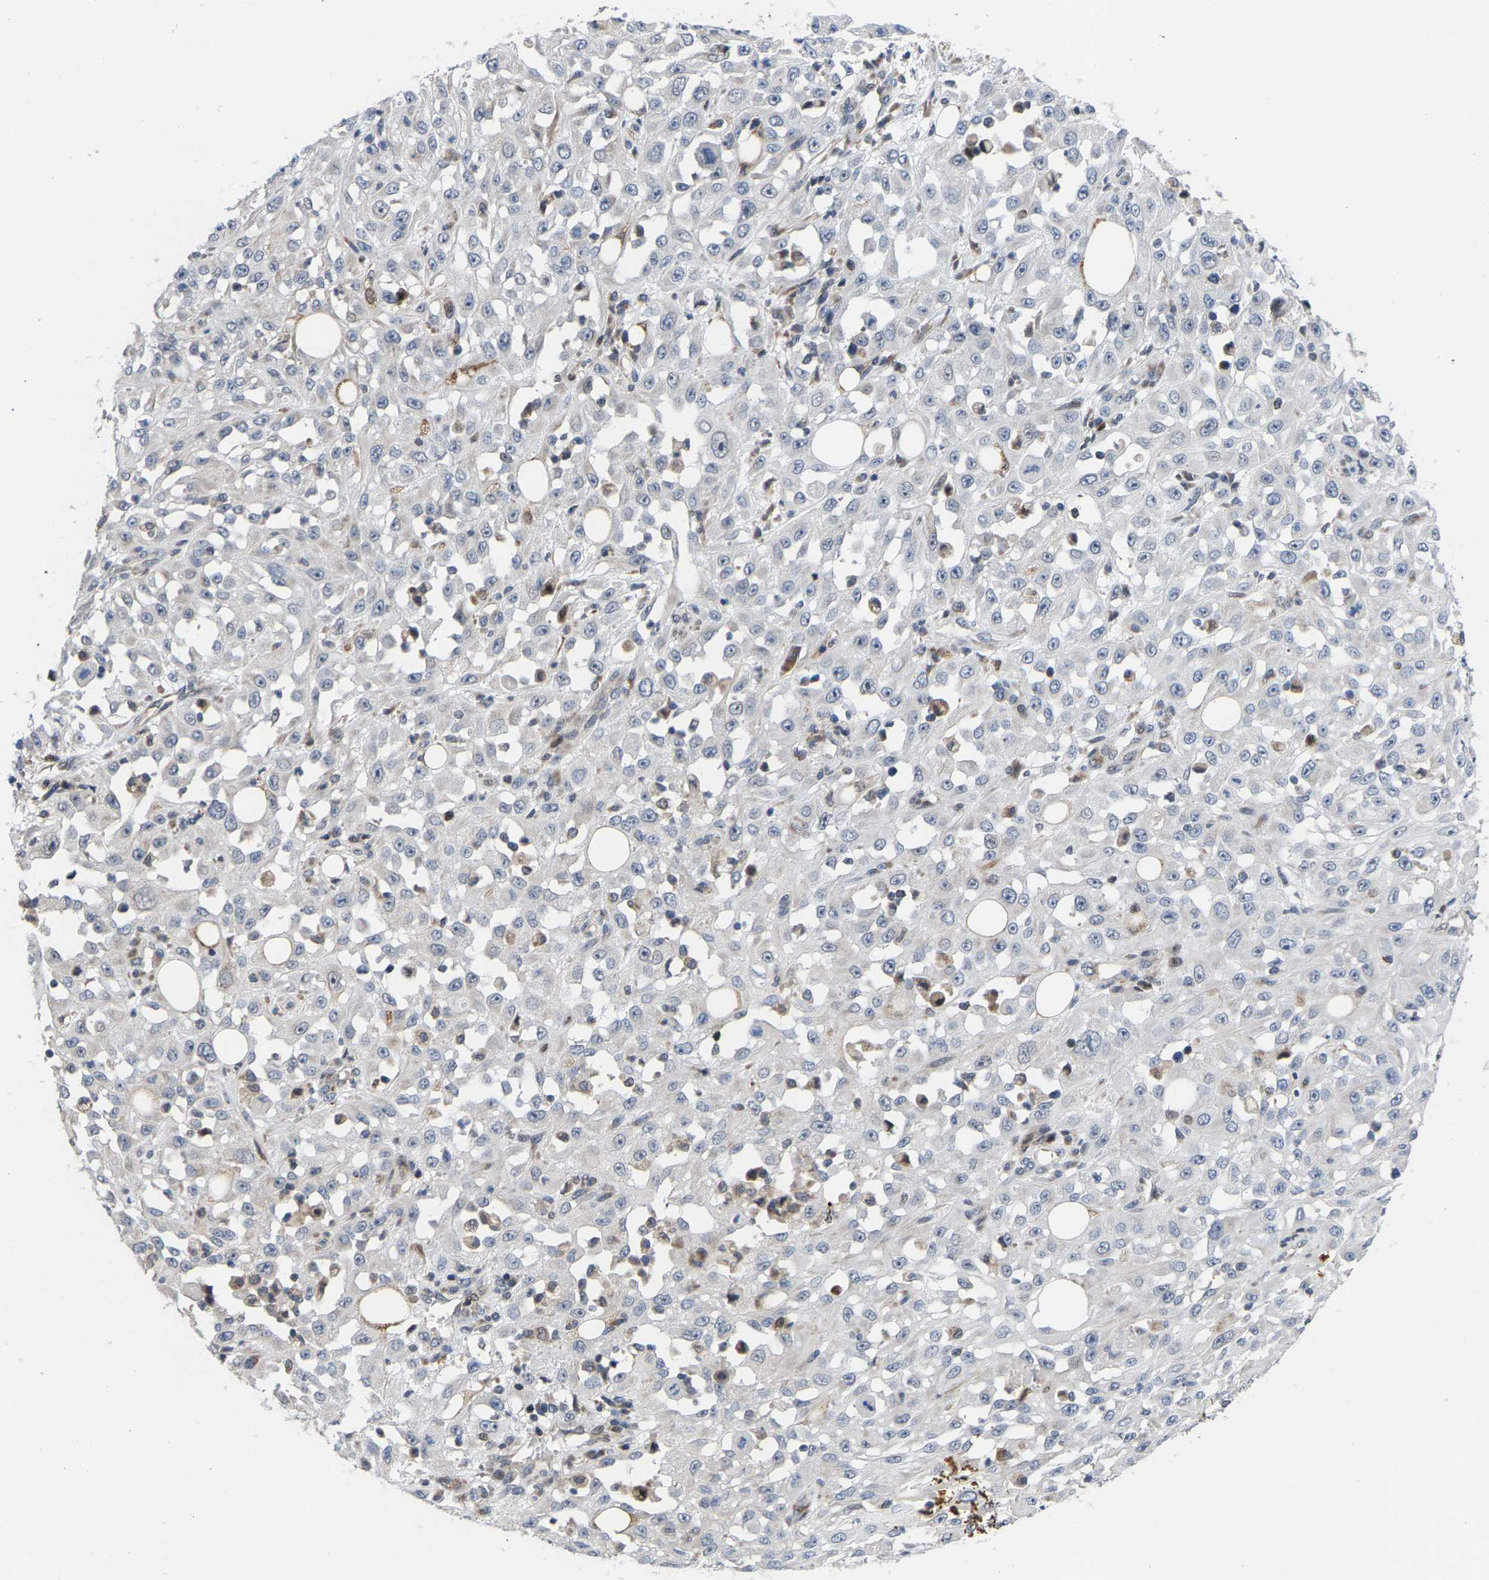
{"staining": {"intensity": "negative", "quantity": "none", "location": "none"}, "tissue": "skin cancer", "cell_type": "Tumor cells", "image_type": "cancer", "snomed": [{"axis": "morphology", "description": "Squamous cell carcinoma, NOS"}, {"axis": "morphology", "description": "Squamous cell carcinoma, metastatic, NOS"}, {"axis": "topography", "description": "Skin"}, {"axis": "topography", "description": "Lymph node"}], "caption": "Immunohistochemical staining of human skin squamous cell carcinoma displays no significant positivity in tumor cells.", "gene": "TDRKH", "patient": {"sex": "male", "age": 75}}